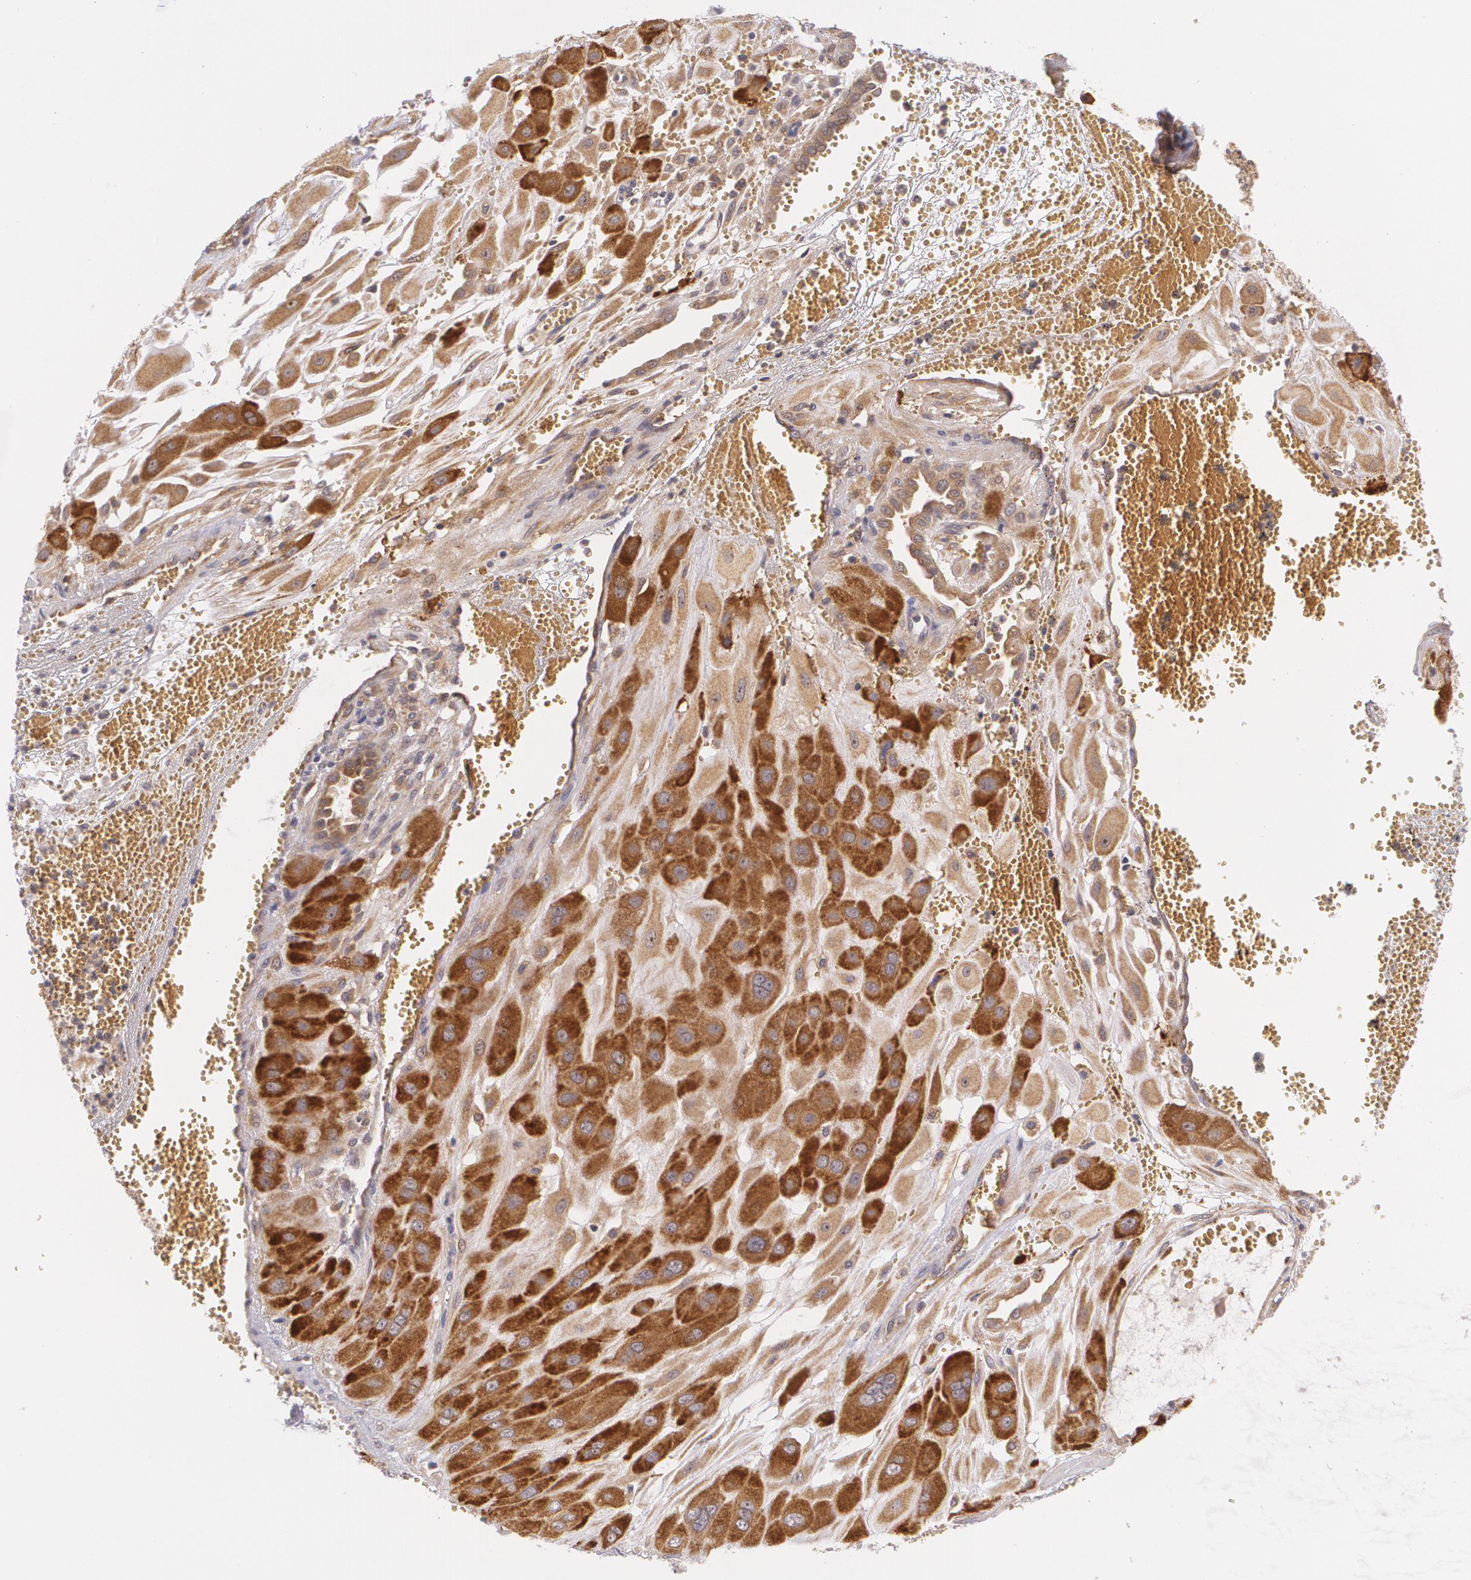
{"staining": {"intensity": "strong", "quantity": "25%-75%", "location": "cytoplasmic/membranous"}, "tissue": "cervical cancer", "cell_type": "Tumor cells", "image_type": "cancer", "snomed": [{"axis": "morphology", "description": "Squamous cell carcinoma, NOS"}, {"axis": "topography", "description": "Cervix"}], "caption": "Strong cytoplasmic/membranous staining for a protein is identified in approximately 25%-75% of tumor cells of cervical cancer using immunohistochemistry (IHC).", "gene": "CCL17", "patient": {"sex": "female", "age": 34}}